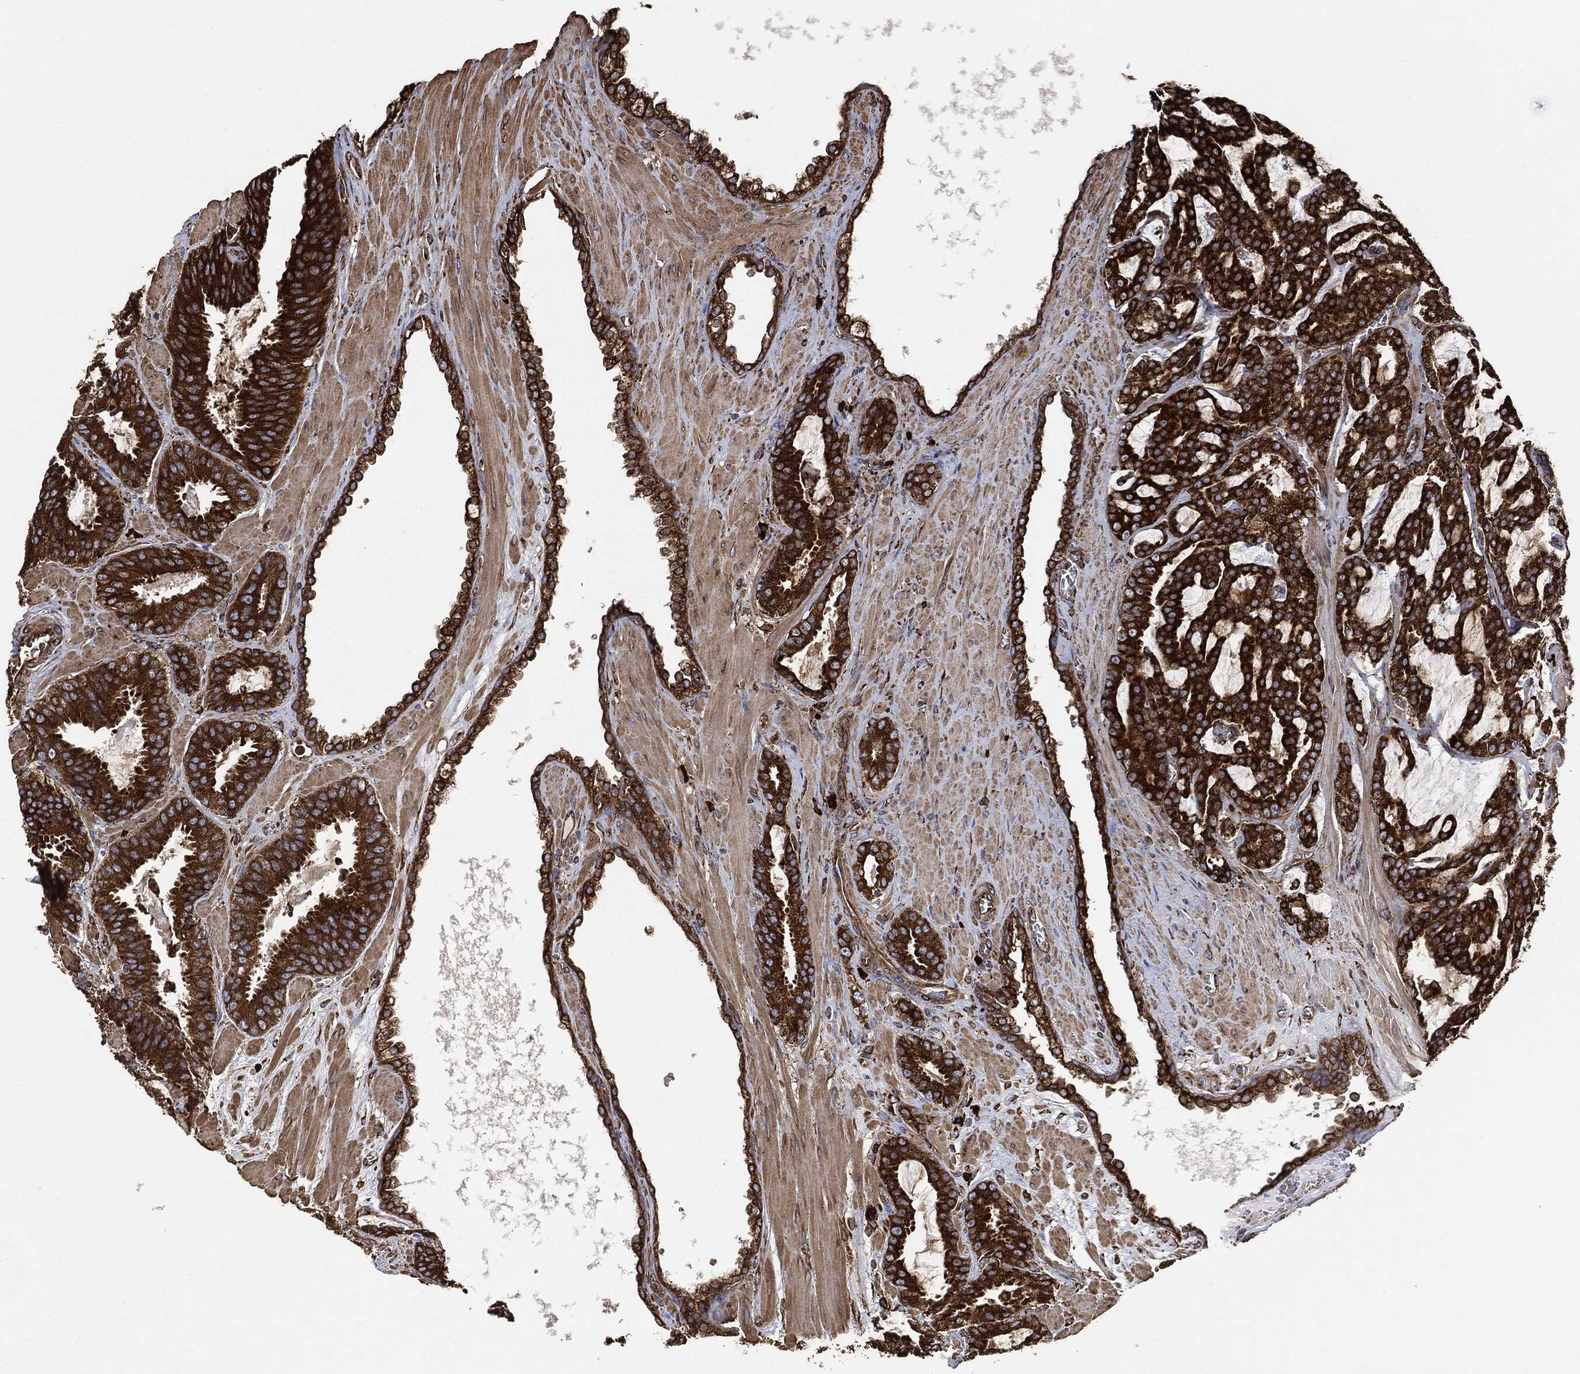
{"staining": {"intensity": "strong", "quantity": ">75%", "location": "cytoplasmic/membranous"}, "tissue": "prostate cancer", "cell_type": "Tumor cells", "image_type": "cancer", "snomed": [{"axis": "morphology", "description": "Adenocarcinoma, NOS"}, {"axis": "topography", "description": "Prostate"}], "caption": "Immunohistochemistry of human prostate cancer shows high levels of strong cytoplasmic/membranous expression in about >75% of tumor cells.", "gene": "AMFR", "patient": {"sex": "male", "age": 67}}